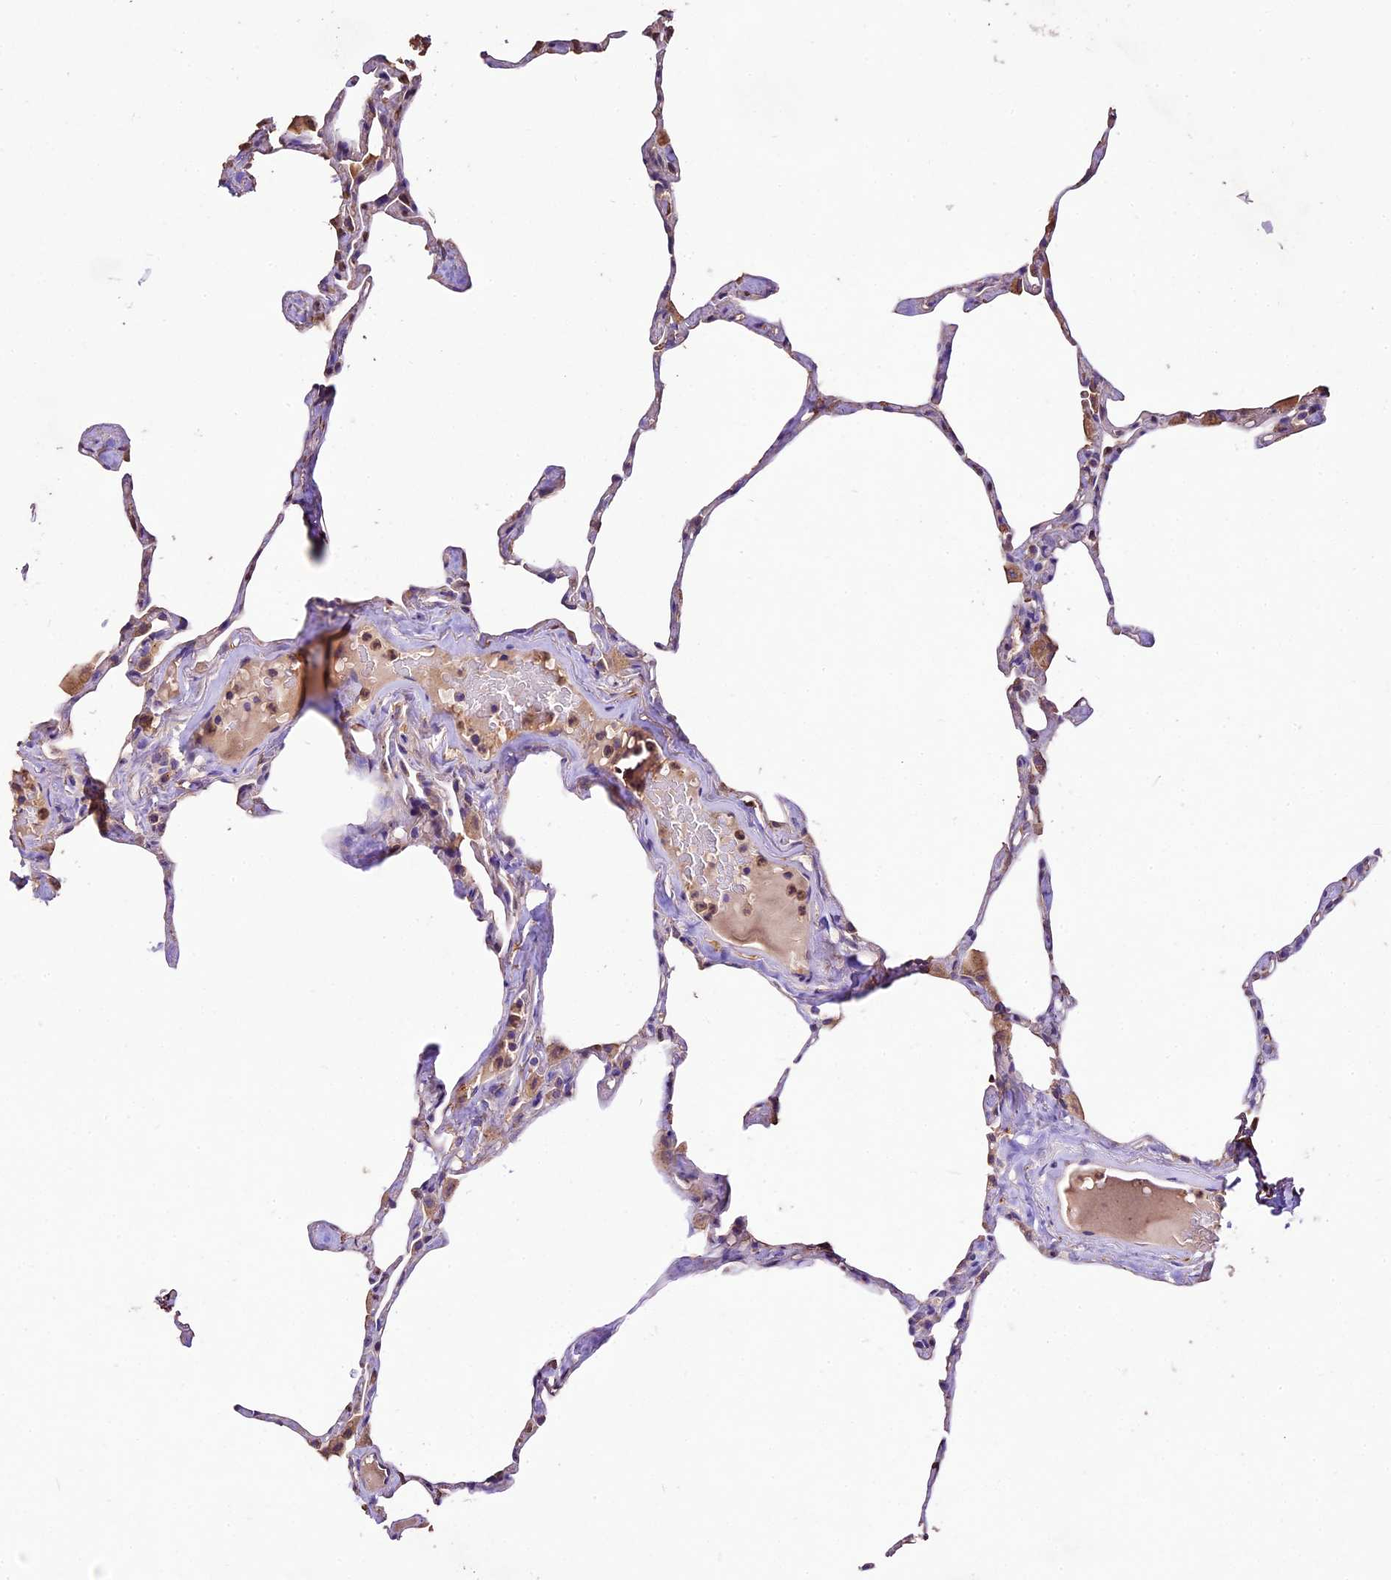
{"staining": {"intensity": "weak", "quantity": "<25%", "location": "cytoplasmic/membranous"}, "tissue": "lung", "cell_type": "Alveolar cells", "image_type": "normal", "snomed": [{"axis": "morphology", "description": "Normal tissue, NOS"}, {"axis": "topography", "description": "Lung"}], "caption": "This is an IHC histopathology image of normal human lung. There is no expression in alveolar cells.", "gene": "CRLF1", "patient": {"sex": "male", "age": 65}}